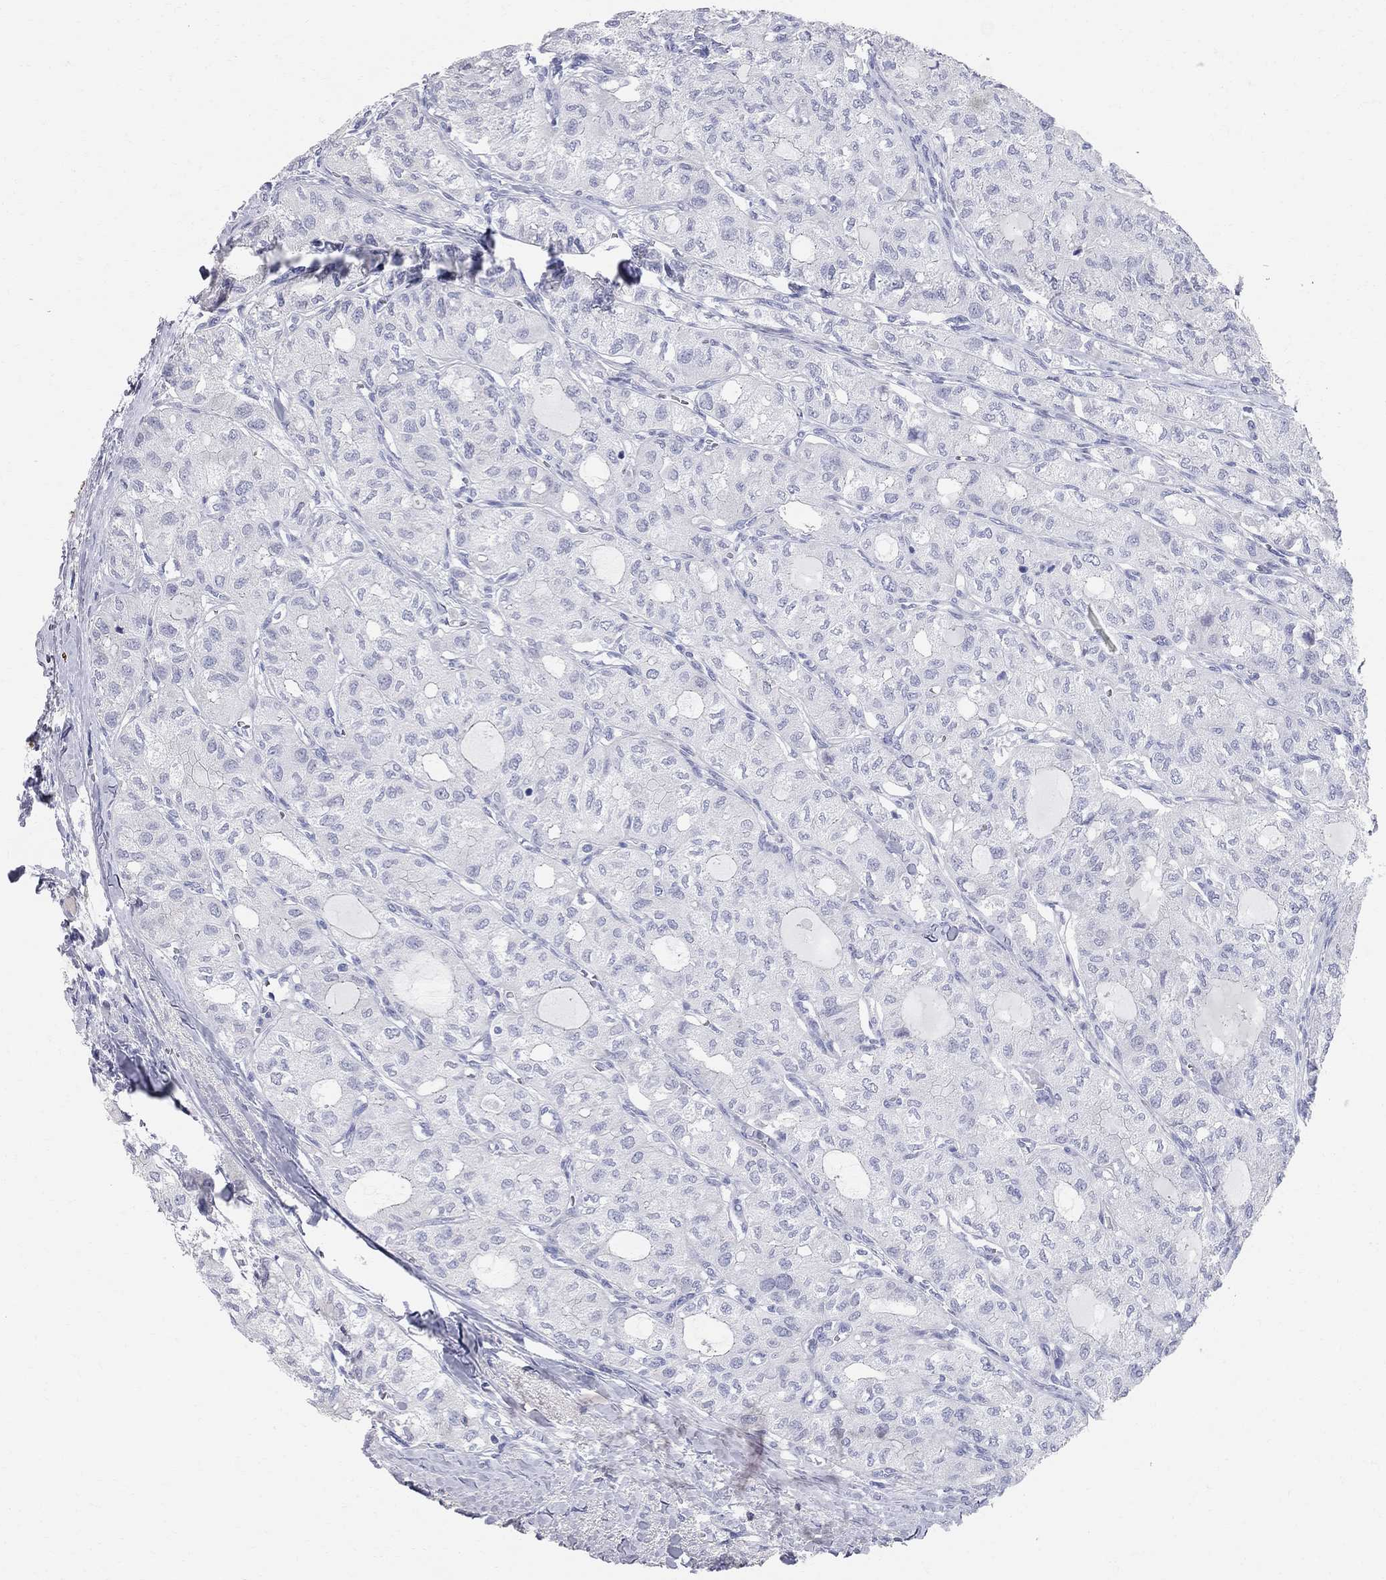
{"staining": {"intensity": "negative", "quantity": "none", "location": "none"}, "tissue": "thyroid cancer", "cell_type": "Tumor cells", "image_type": "cancer", "snomed": [{"axis": "morphology", "description": "Follicular adenoma carcinoma, NOS"}, {"axis": "topography", "description": "Thyroid gland"}], "caption": "Thyroid cancer was stained to show a protein in brown. There is no significant staining in tumor cells. (IHC, brightfield microscopy, high magnification).", "gene": "AOX1", "patient": {"sex": "male", "age": 75}}